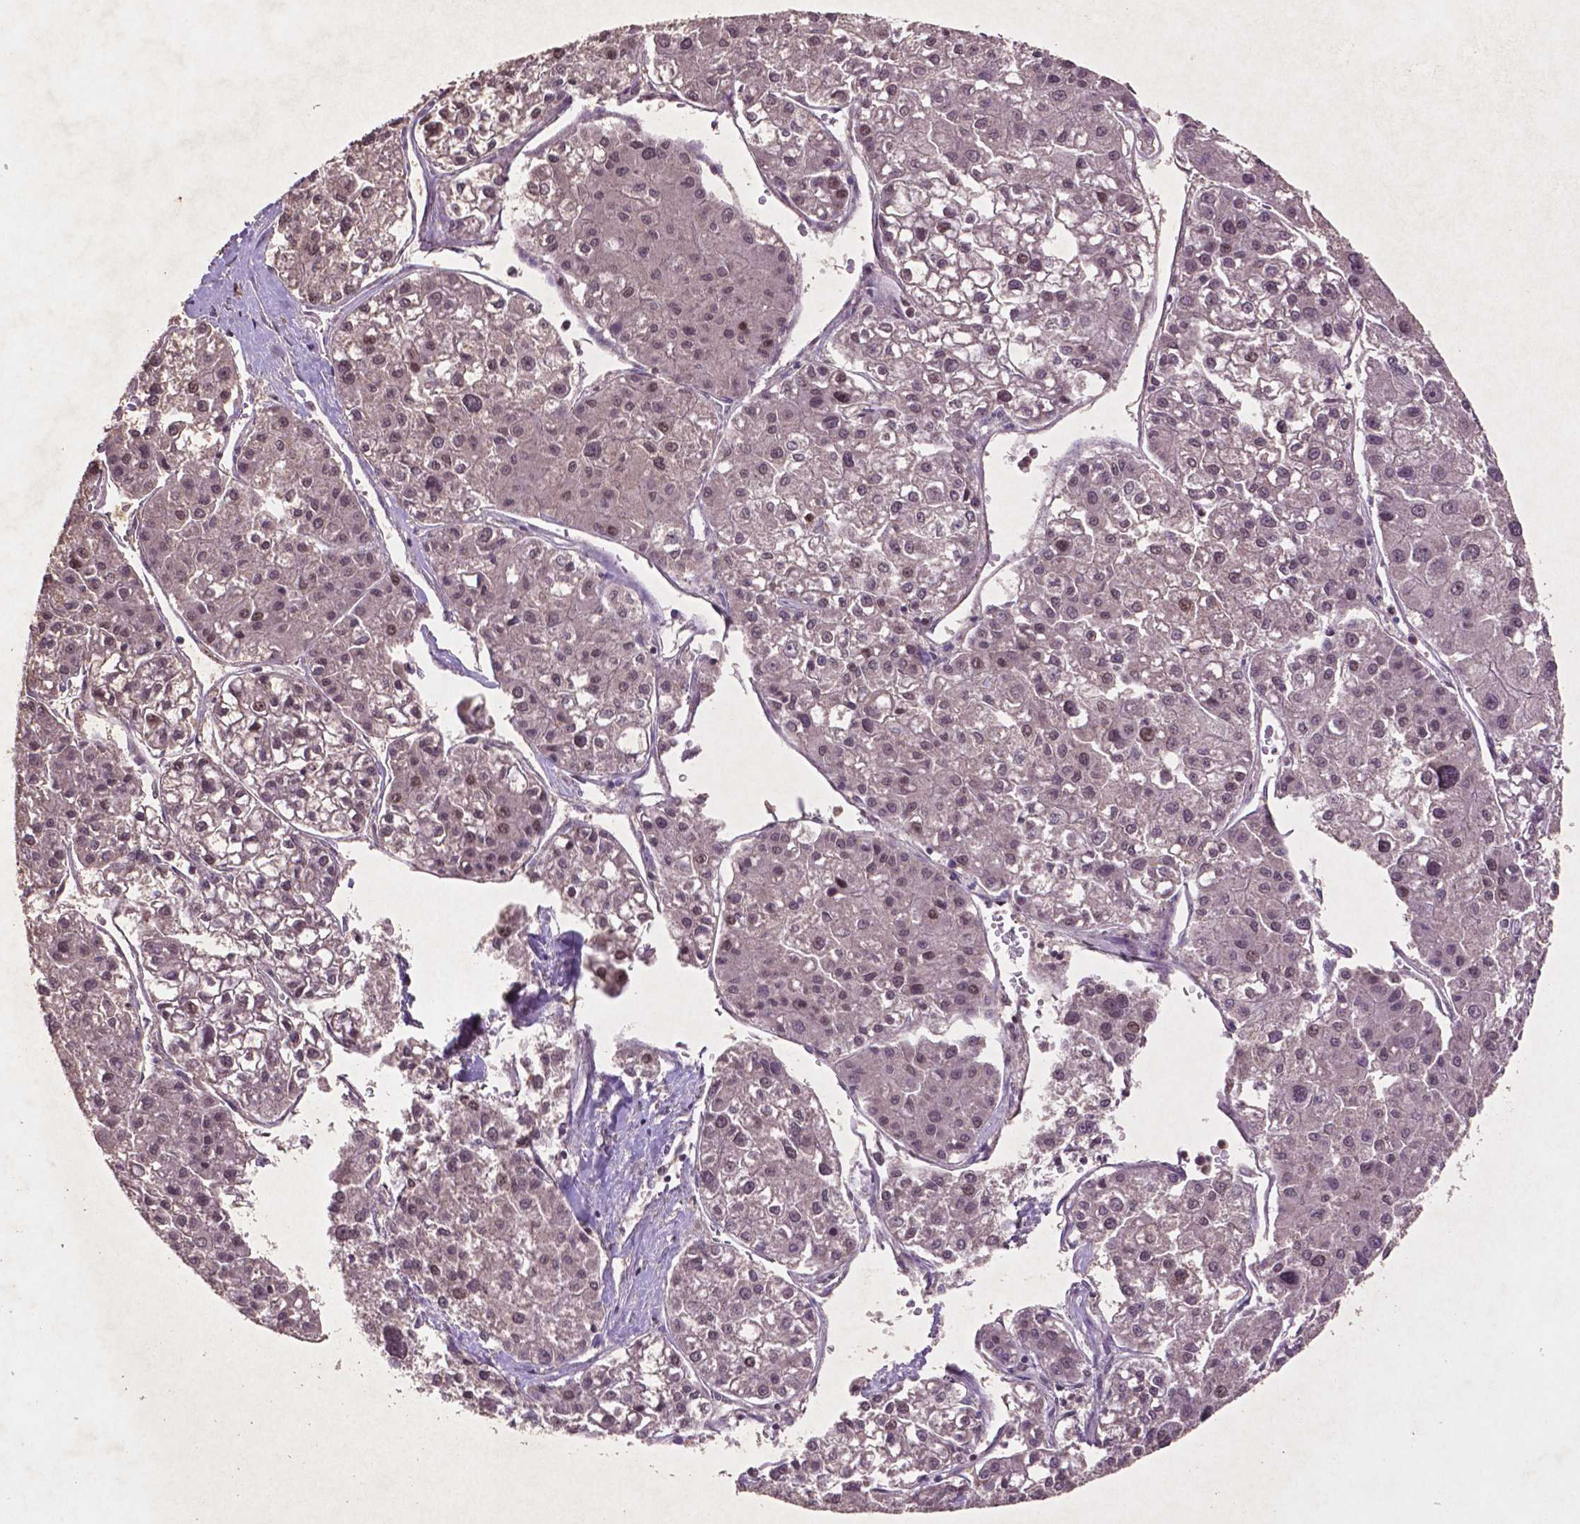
{"staining": {"intensity": "weak", "quantity": "<25%", "location": "nuclear"}, "tissue": "liver cancer", "cell_type": "Tumor cells", "image_type": "cancer", "snomed": [{"axis": "morphology", "description": "Carcinoma, Hepatocellular, NOS"}, {"axis": "topography", "description": "Liver"}], "caption": "Tumor cells show no significant protein staining in liver cancer (hepatocellular carcinoma). The staining was performed using DAB to visualize the protein expression in brown, while the nuclei were stained in blue with hematoxylin (Magnification: 20x).", "gene": "GLRX", "patient": {"sex": "male", "age": 73}}